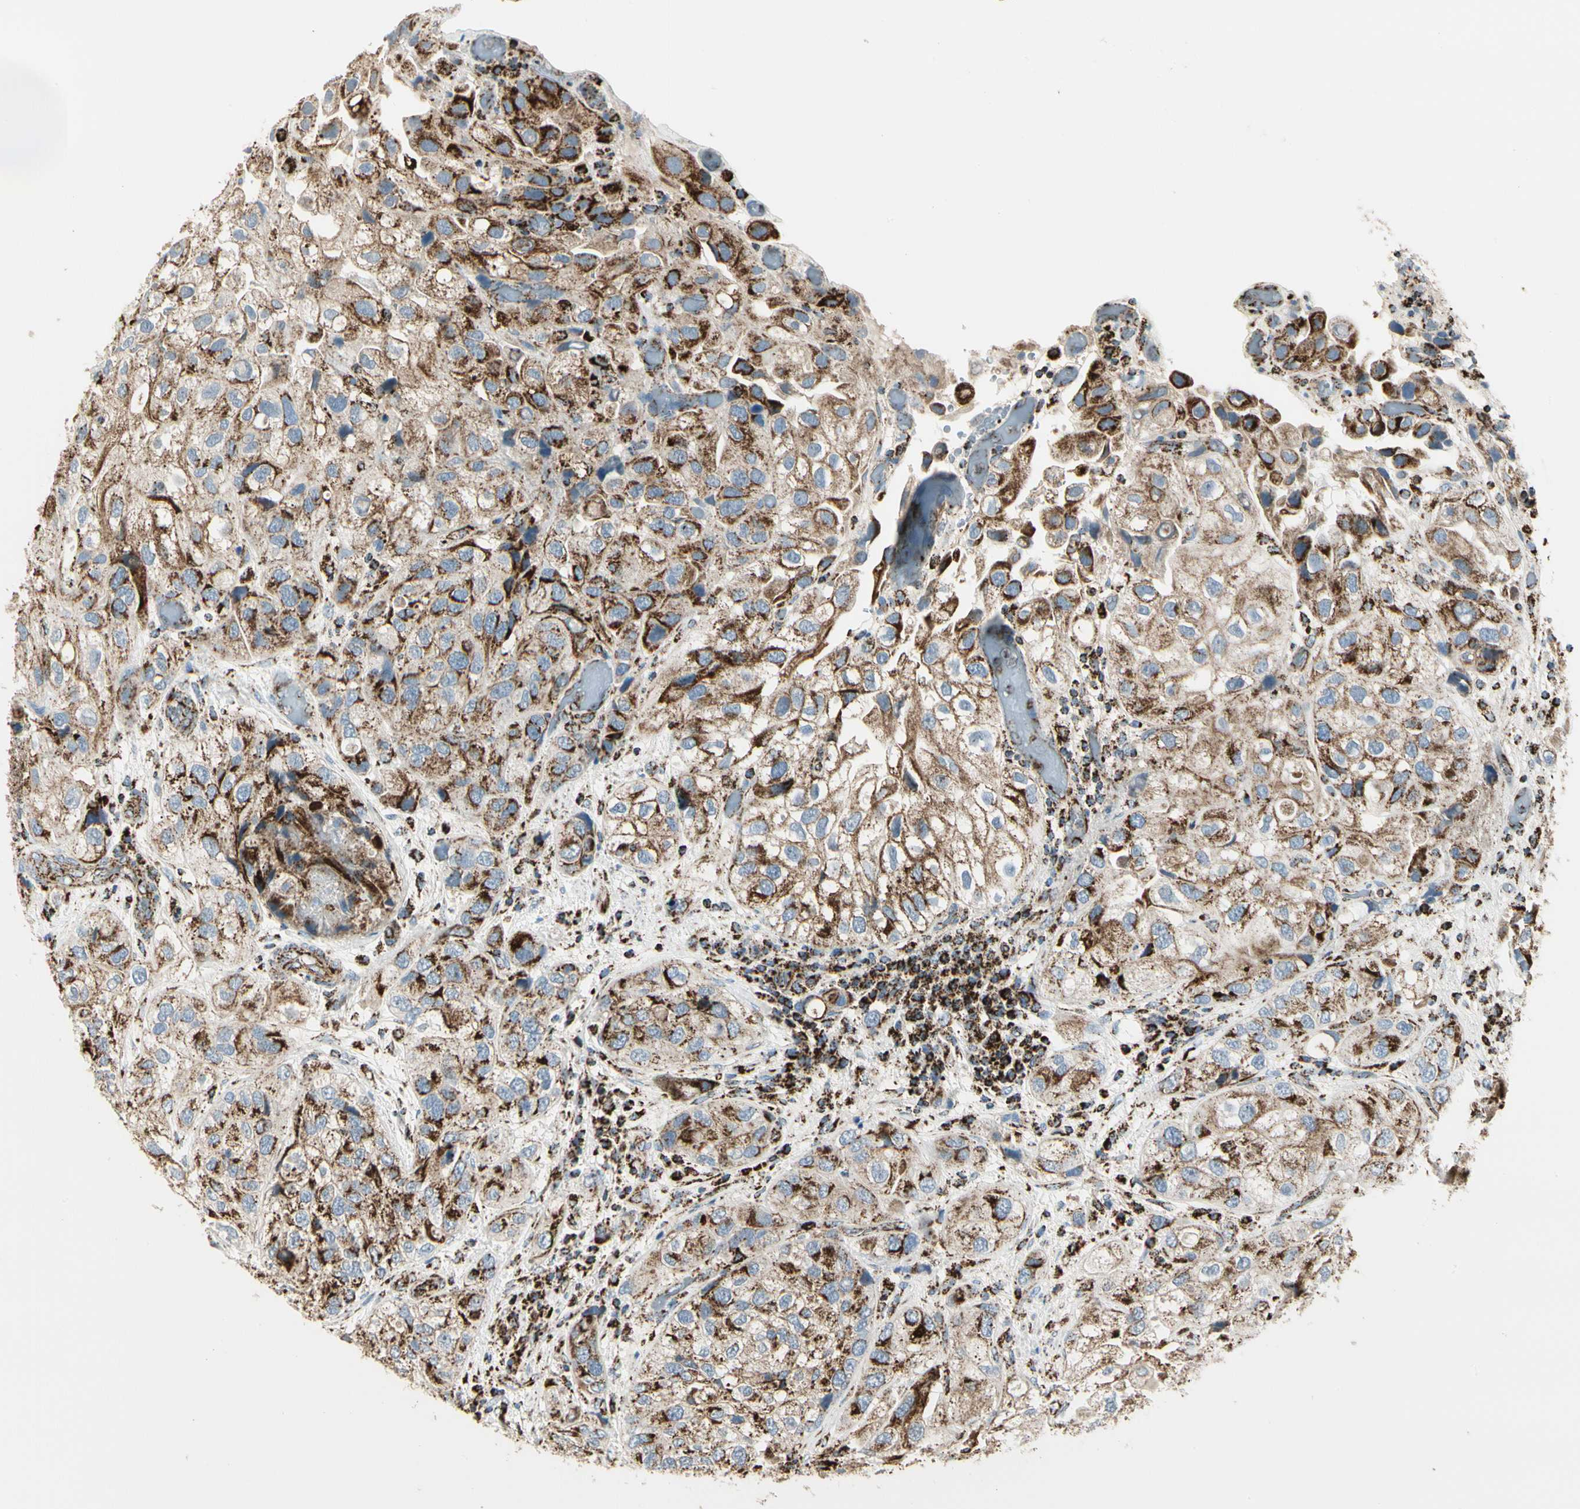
{"staining": {"intensity": "moderate", "quantity": ">75%", "location": "cytoplasmic/membranous"}, "tissue": "urothelial cancer", "cell_type": "Tumor cells", "image_type": "cancer", "snomed": [{"axis": "morphology", "description": "Urothelial carcinoma, High grade"}, {"axis": "topography", "description": "Urinary bladder"}], "caption": "Approximately >75% of tumor cells in human urothelial cancer exhibit moderate cytoplasmic/membranous protein staining as visualized by brown immunohistochemical staining.", "gene": "ME2", "patient": {"sex": "female", "age": 64}}